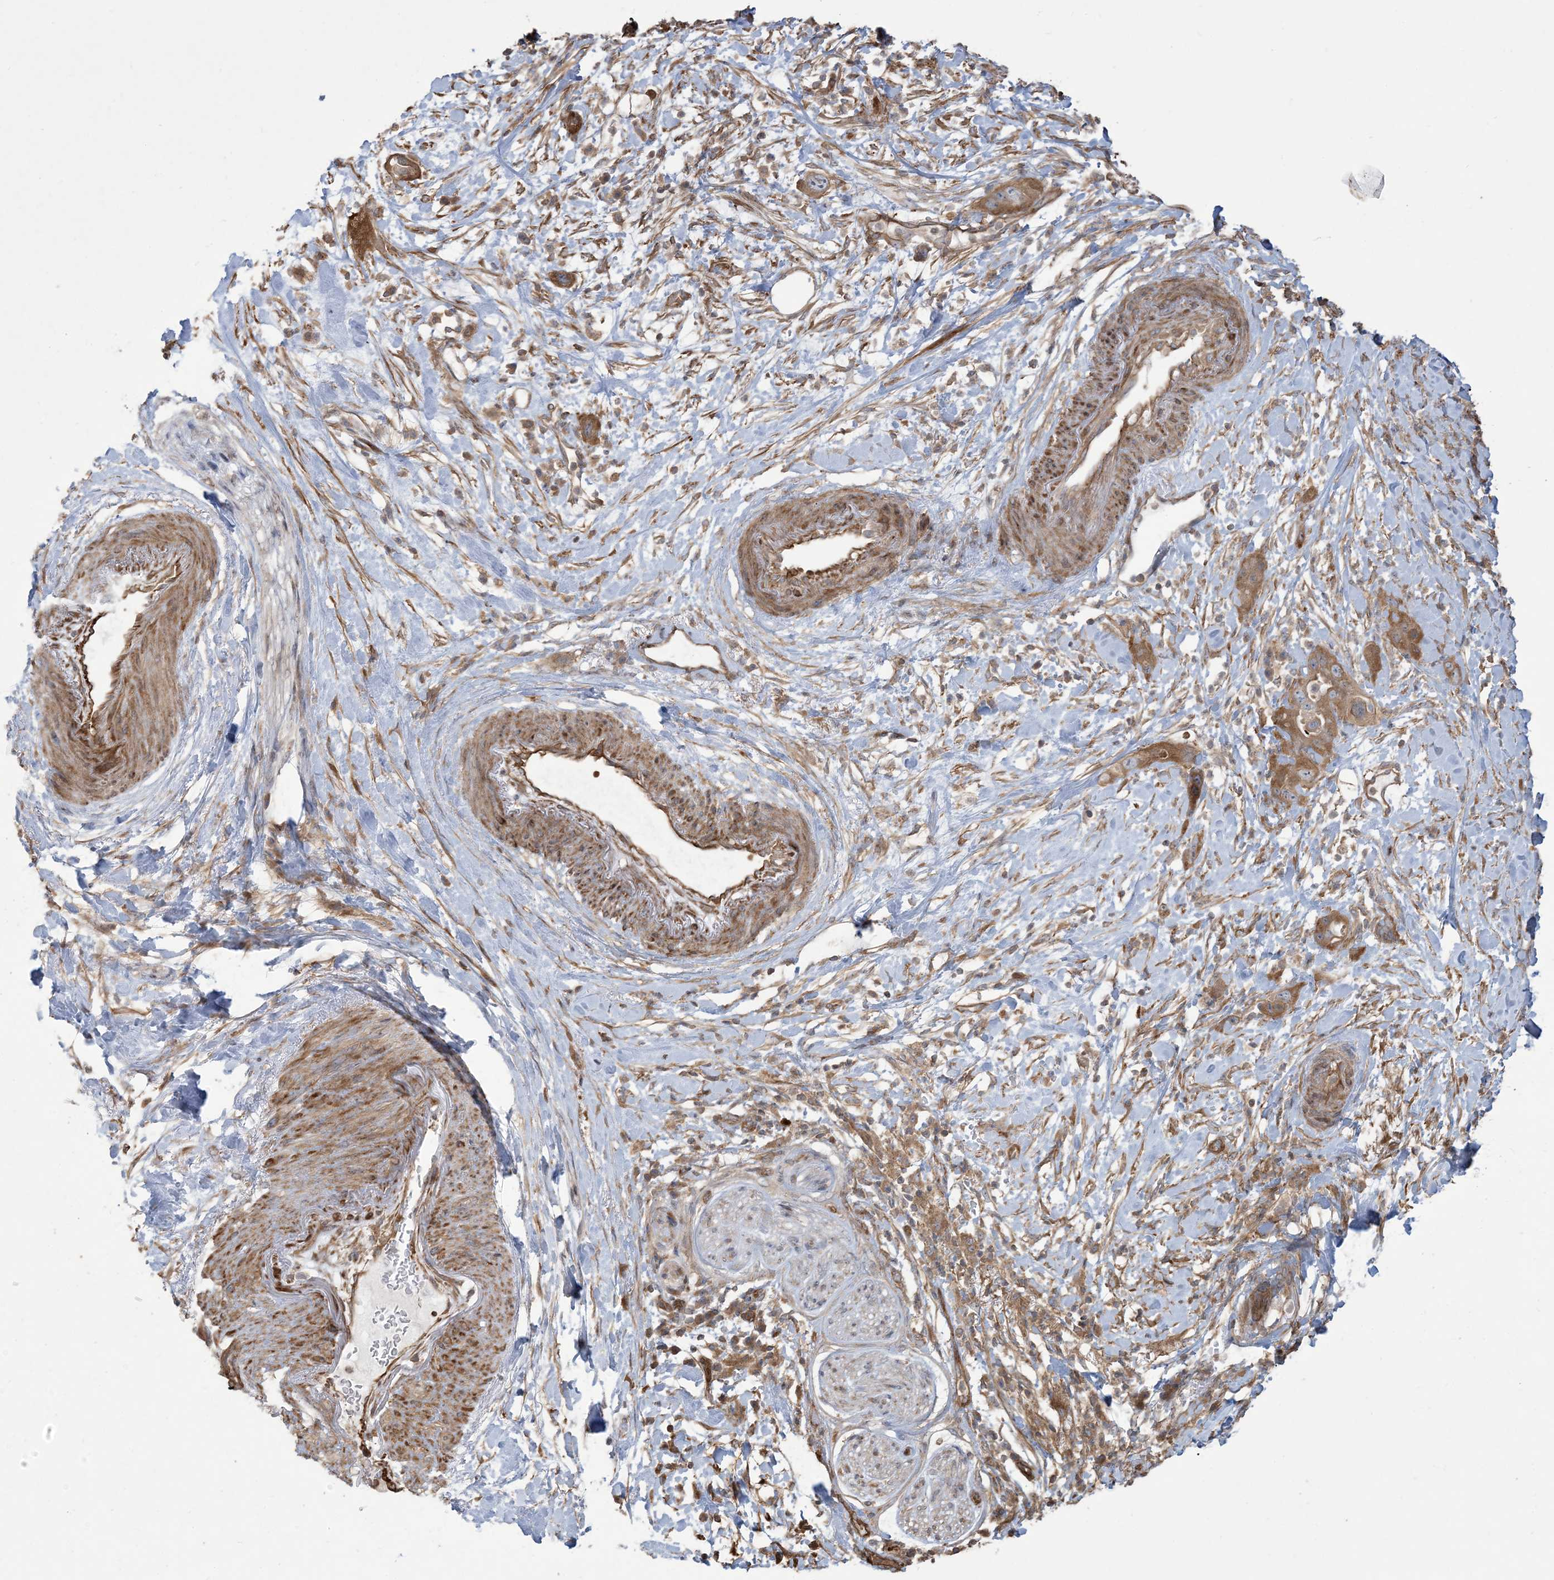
{"staining": {"intensity": "moderate", "quantity": ">75%", "location": "cytoplasmic/membranous"}, "tissue": "pancreatic cancer", "cell_type": "Tumor cells", "image_type": "cancer", "snomed": [{"axis": "morphology", "description": "Adenocarcinoma, NOS"}, {"axis": "topography", "description": "Pancreas"}], "caption": "Protein expression analysis of adenocarcinoma (pancreatic) reveals moderate cytoplasmic/membranous staining in approximately >75% of tumor cells.", "gene": "KLHL18", "patient": {"sex": "female", "age": 71}}